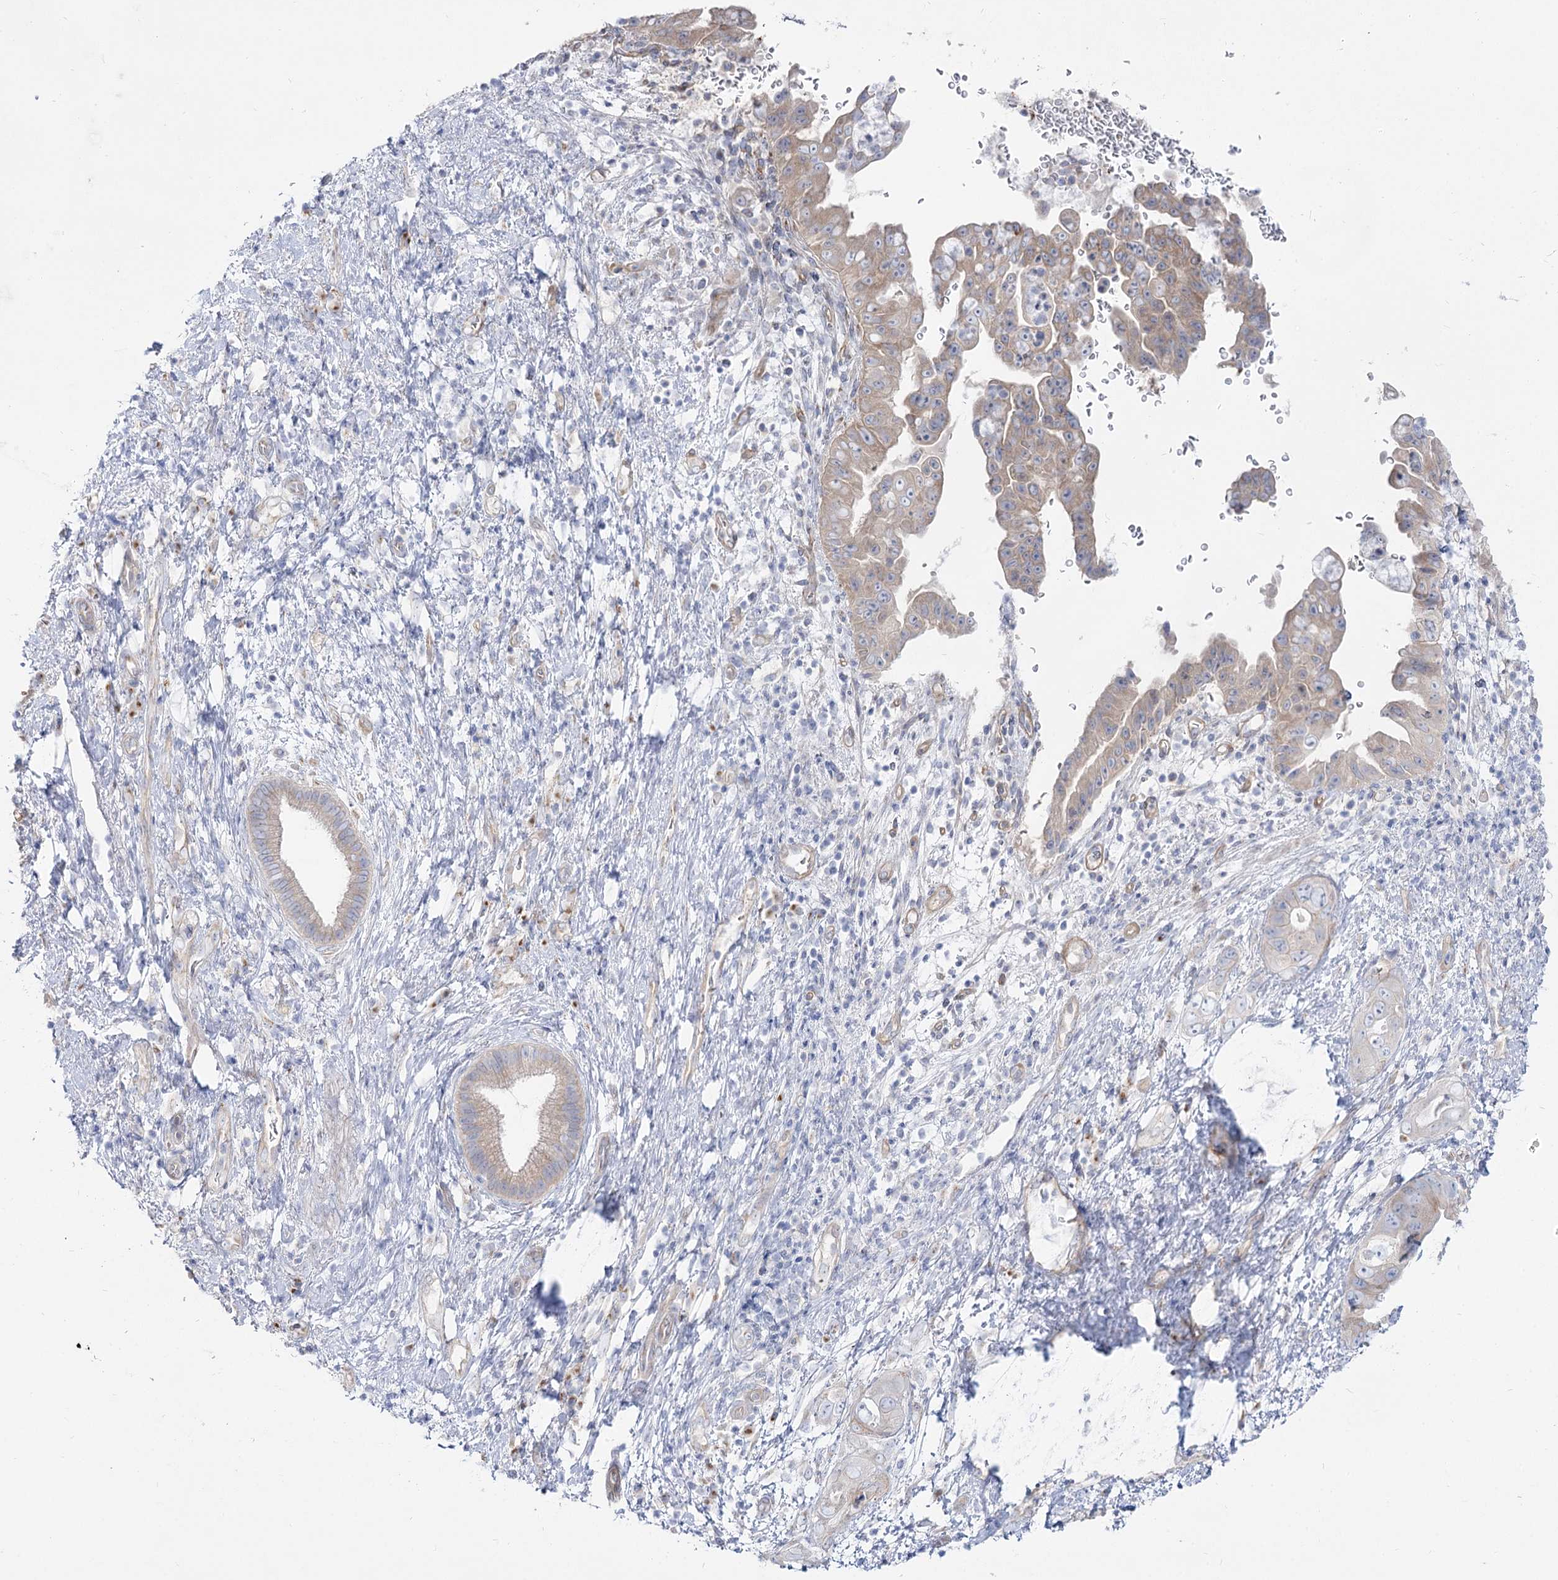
{"staining": {"intensity": "weak", "quantity": "25%-75%", "location": "cytoplasmic/membranous"}, "tissue": "pancreatic cancer", "cell_type": "Tumor cells", "image_type": "cancer", "snomed": [{"axis": "morphology", "description": "Adenocarcinoma, NOS"}, {"axis": "topography", "description": "Pancreas"}], "caption": "IHC staining of adenocarcinoma (pancreatic), which shows low levels of weak cytoplasmic/membranous staining in about 25%-75% of tumor cells indicating weak cytoplasmic/membranous protein staining. The staining was performed using DAB (brown) for protein detection and nuclei were counterstained in hematoxylin (blue).", "gene": "SUOX", "patient": {"sex": "female", "age": 78}}